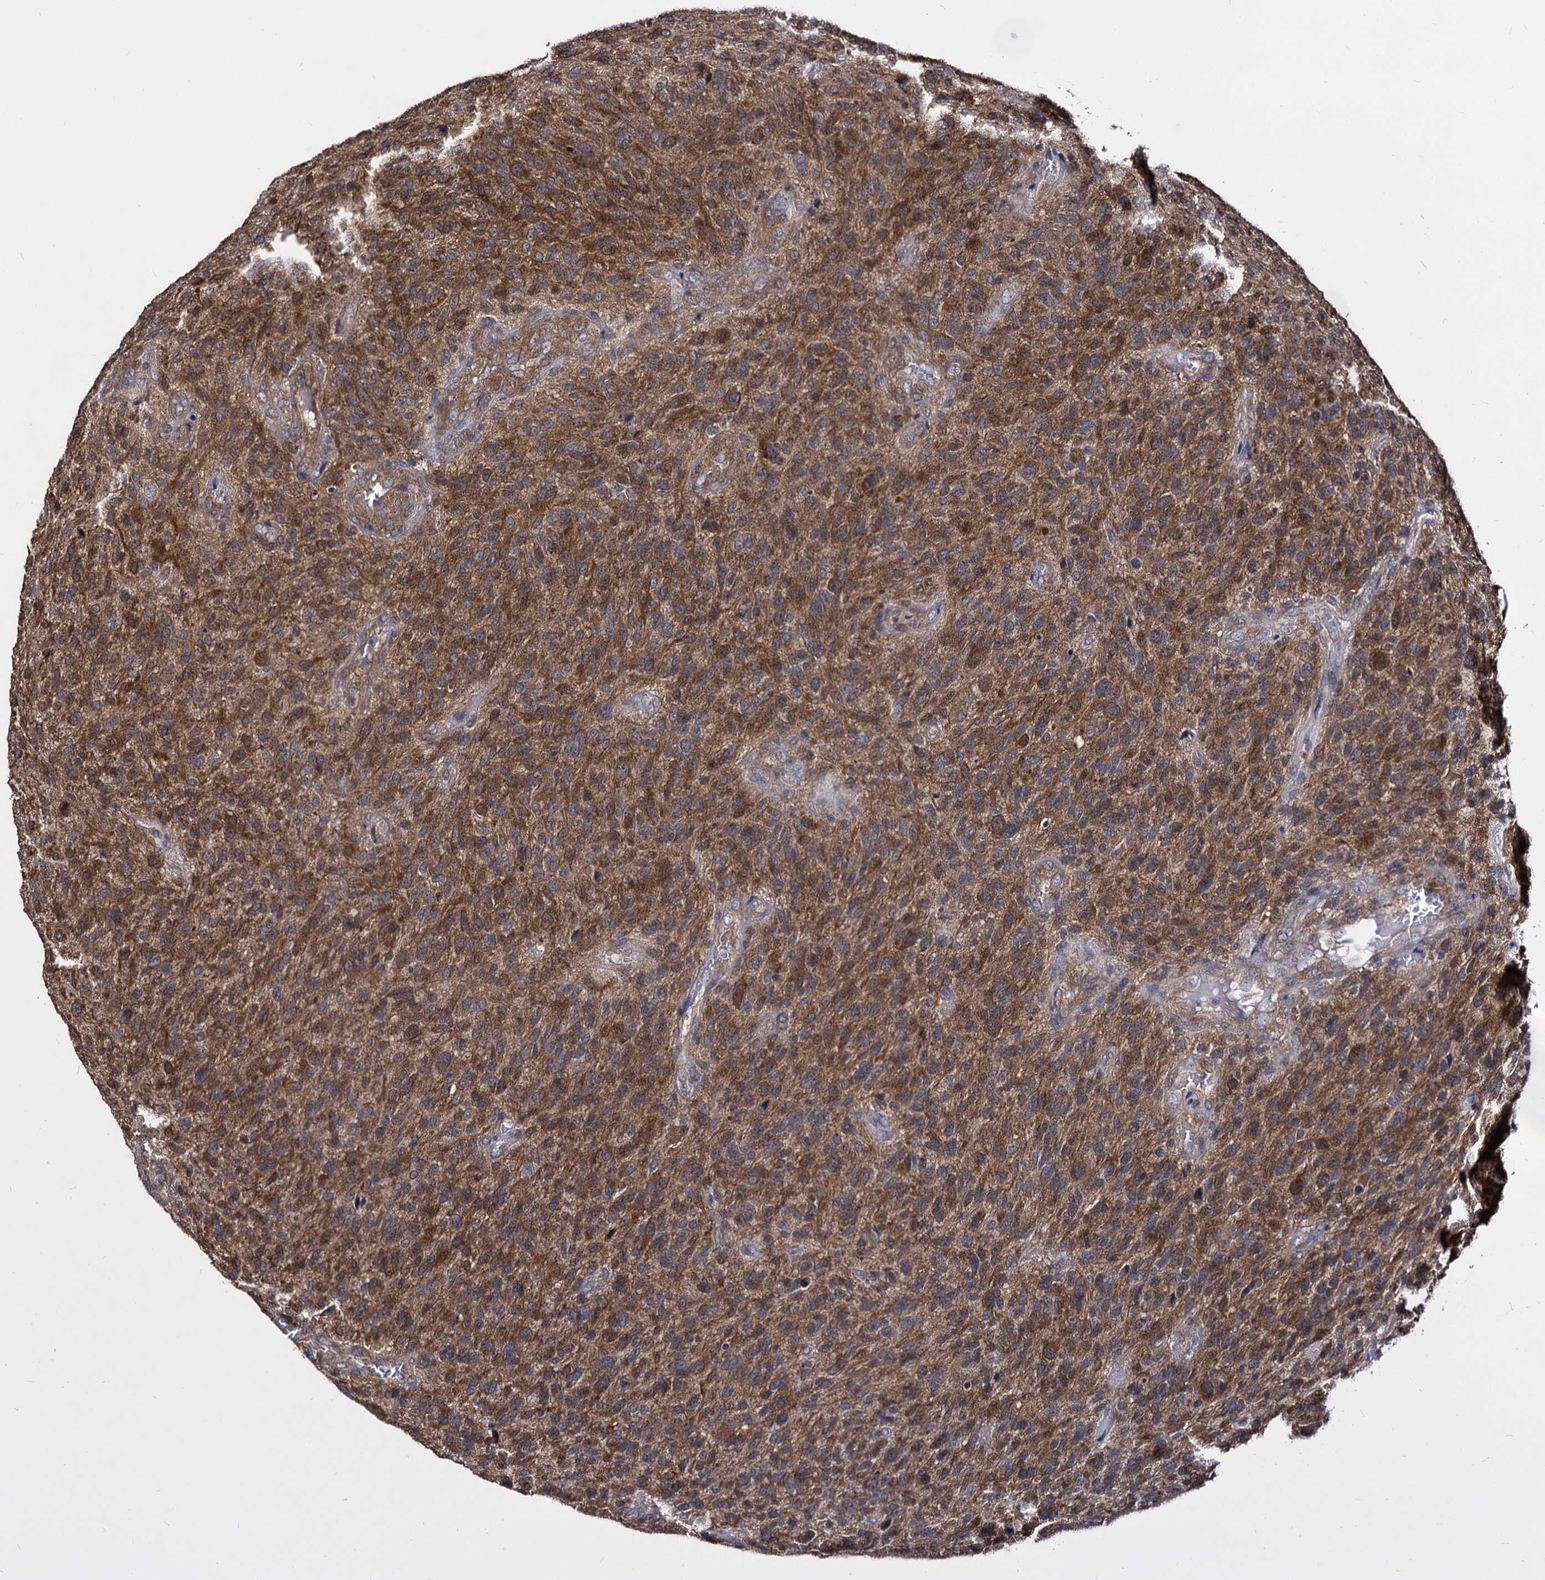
{"staining": {"intensity": "moderate", "quantity": ">75%", "location": "cytoplasmic/membranous"}, "tissue": "glioma", "cell_type": "Tumor cells", "image_type": "cancer", "snomed": [{"axis": "morphology", "description": "Glioma, malignant, High grade"}, {"axis": "topography", "description": "Brain"}], "caption": "DAB (3,3'-diaminobenzidine) immunohistochemical staining of glioma displays moderate cytoplasmic/membranous protein staining in about >75% of tumor cells.", "gene": "NME1", "patient": {"sex": "male", "age": 47}}